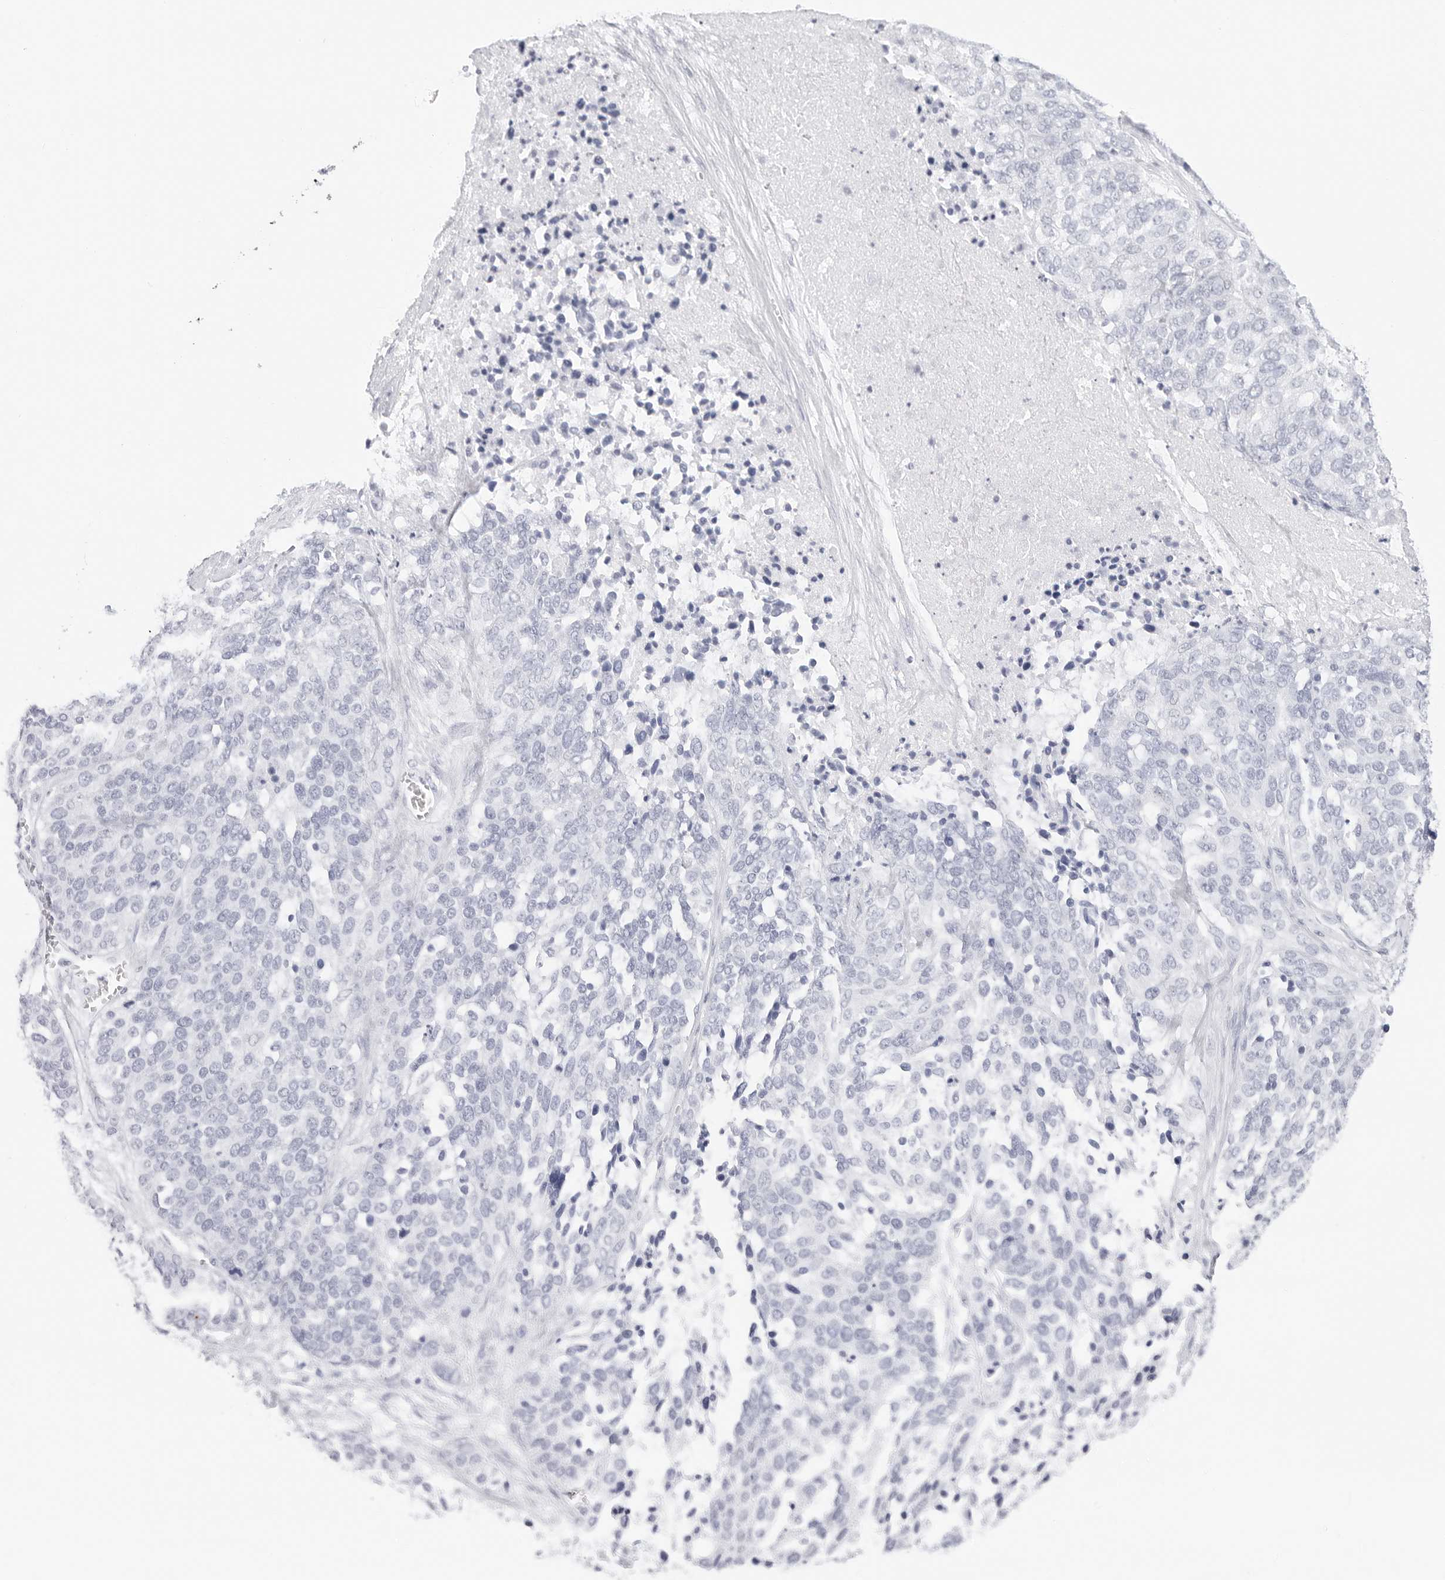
{"staining": {"intensity": "negative", "quantity": "none", "location": "none"}, "tissue": "ovarian cancer", "cell_type": "Tumor cells", "image_type": "cancer", "snomed": [{"axis": "morphology", "description": "Cystadenocarcinoma, serous, NOS"}, {"axis": "topography", "description": "Ovary"}], "caption": "This is an IHC image of human ovarian cancer. There is no staining in tumor cells.", "gene": "TFF2", "patient": {"sex": "female", "age": 44}}